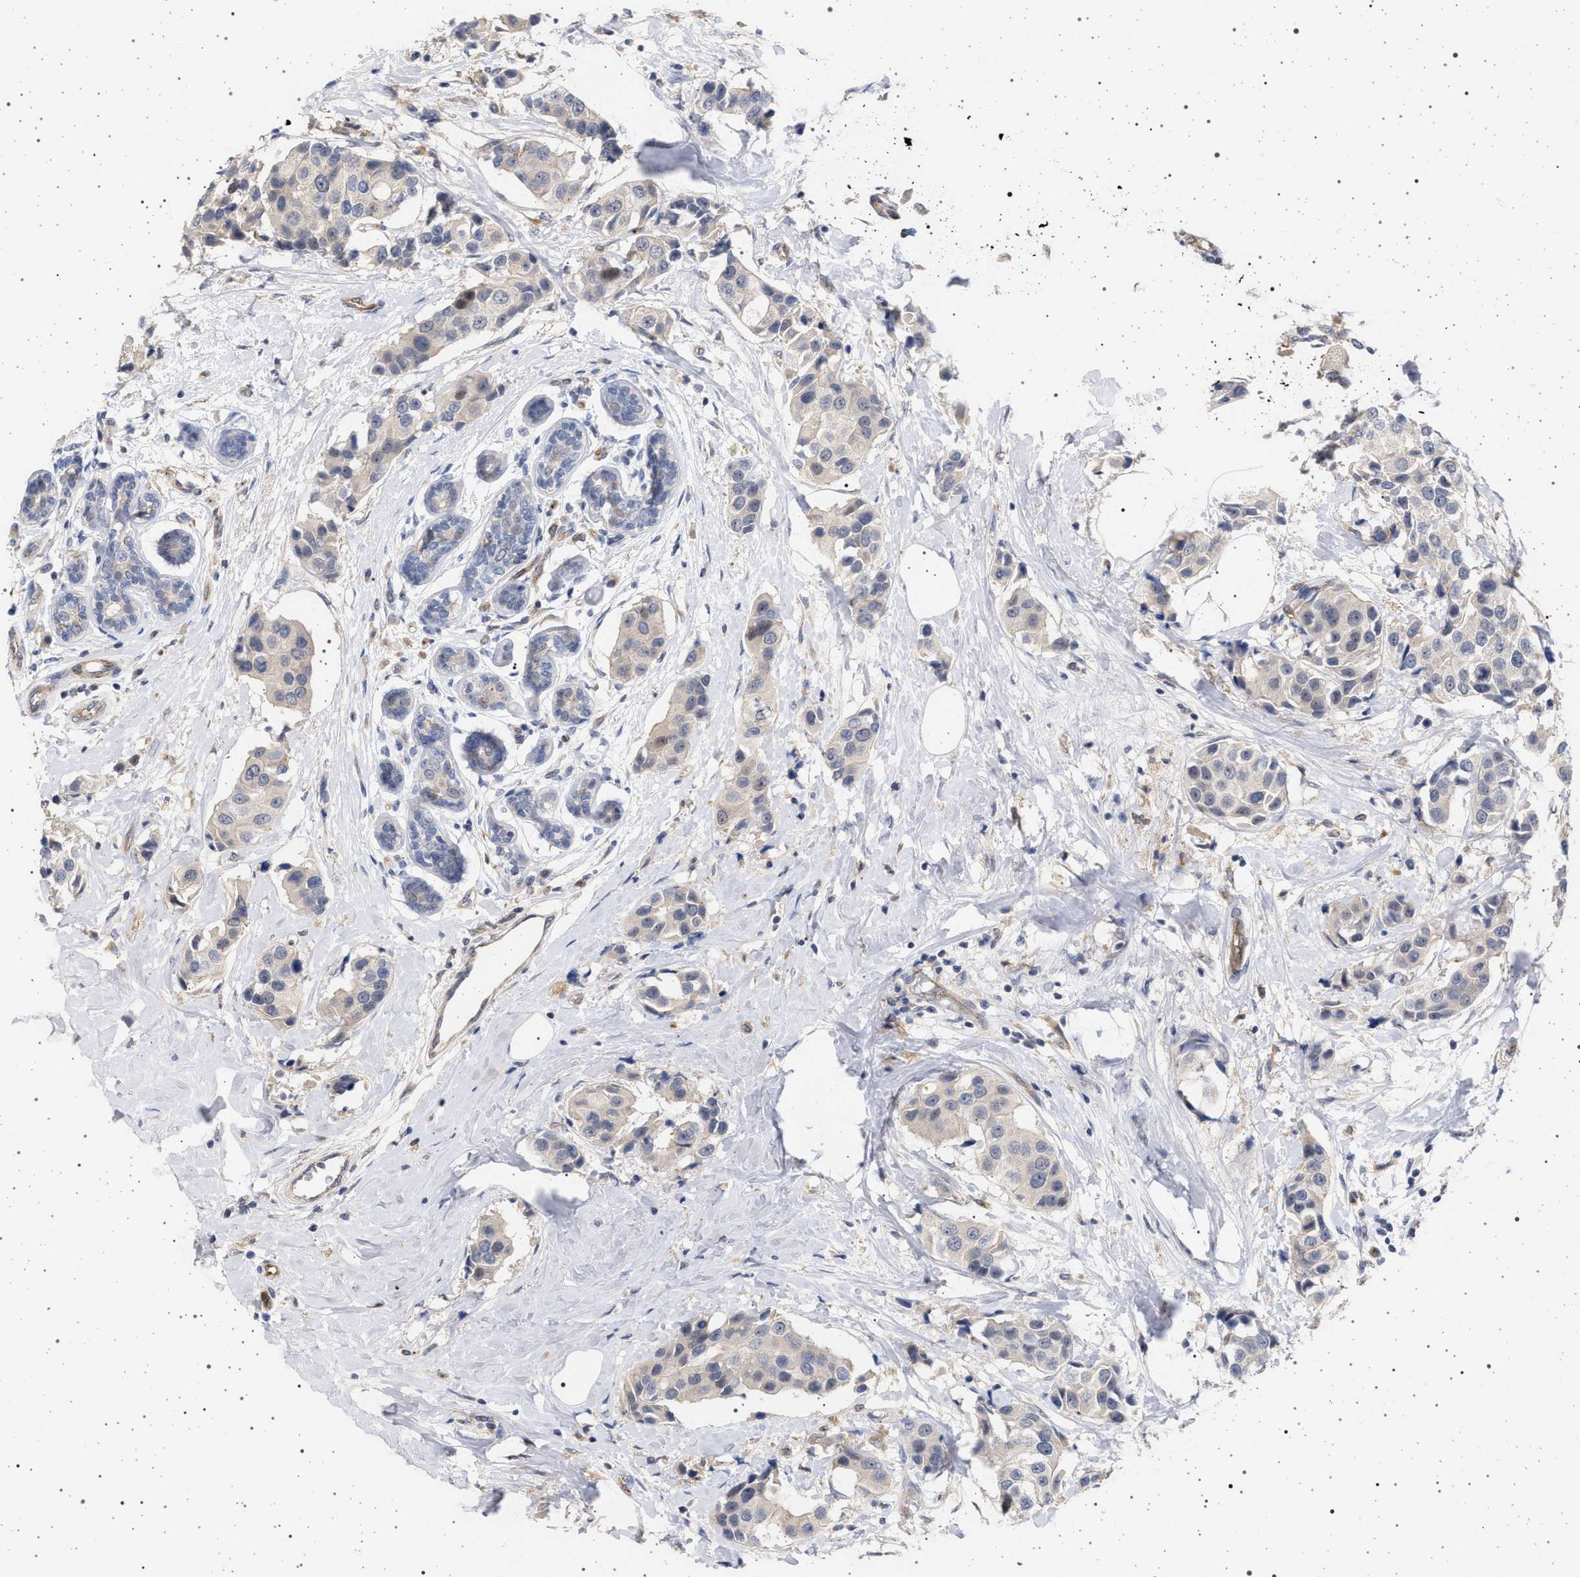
{"staining": {"intensity": "negative", "quantity": "none", "location": "none"}, "tissue": "breast cancer", "cell_type": "Tumor cells", "image_type": "cancer", "snomed": [{"axis": "morphology", "description": "Normal tissue, NOS"}, {"axis": "morphology", "description": "Duct carcinoma"}, {"axis": "topography", "description": "Breast"}], "caption": "This is an immunohistochemistry (IHC) histopathology image of breast cancer. There is no expression in tumor cells.", "gene": "RBM48", "patient": {"sex": "female", "age": 39}}